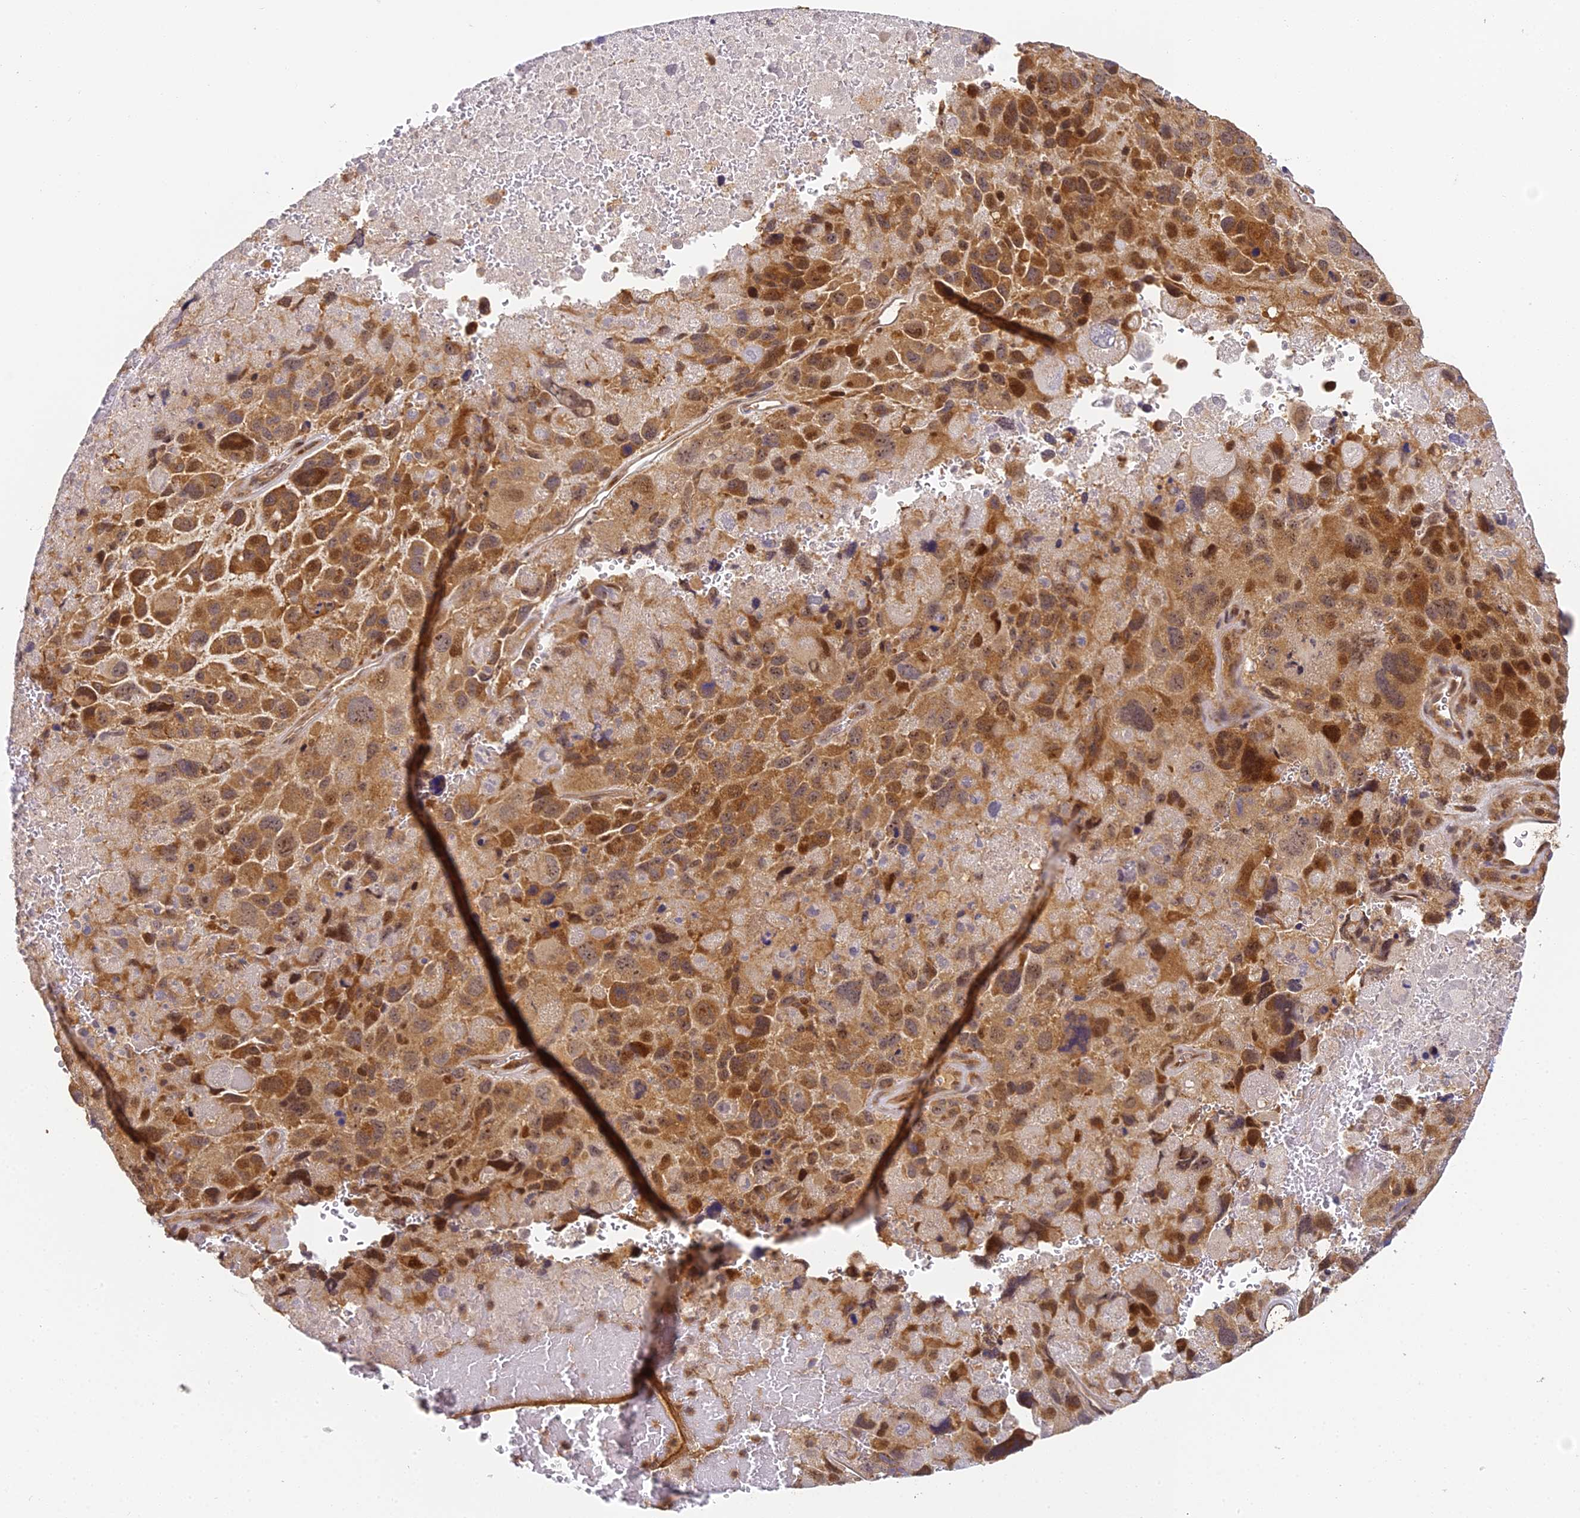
{"staining": {"intensity": "moderate", "quantity": ">75%", "location": "cytoplasmic/membranous,nuclear"}, "tissue": "melanoma", "cell_type": "Tumor cells", "image_type": "cancer", "snomed": [{"axis": "morphology", "description": "Malignant melanoma, Metastatic site"}, {"axis": "topography", "description": "Brain"}], "caption": "The histopathology image demonstrates staining of melanoma, revealing moderate cytoplasmic/membranous and nuclear protein expression (brown color) within tumor cells.", "gene": "ZNF443", "patient": {"sex": "female", "age": 53}}